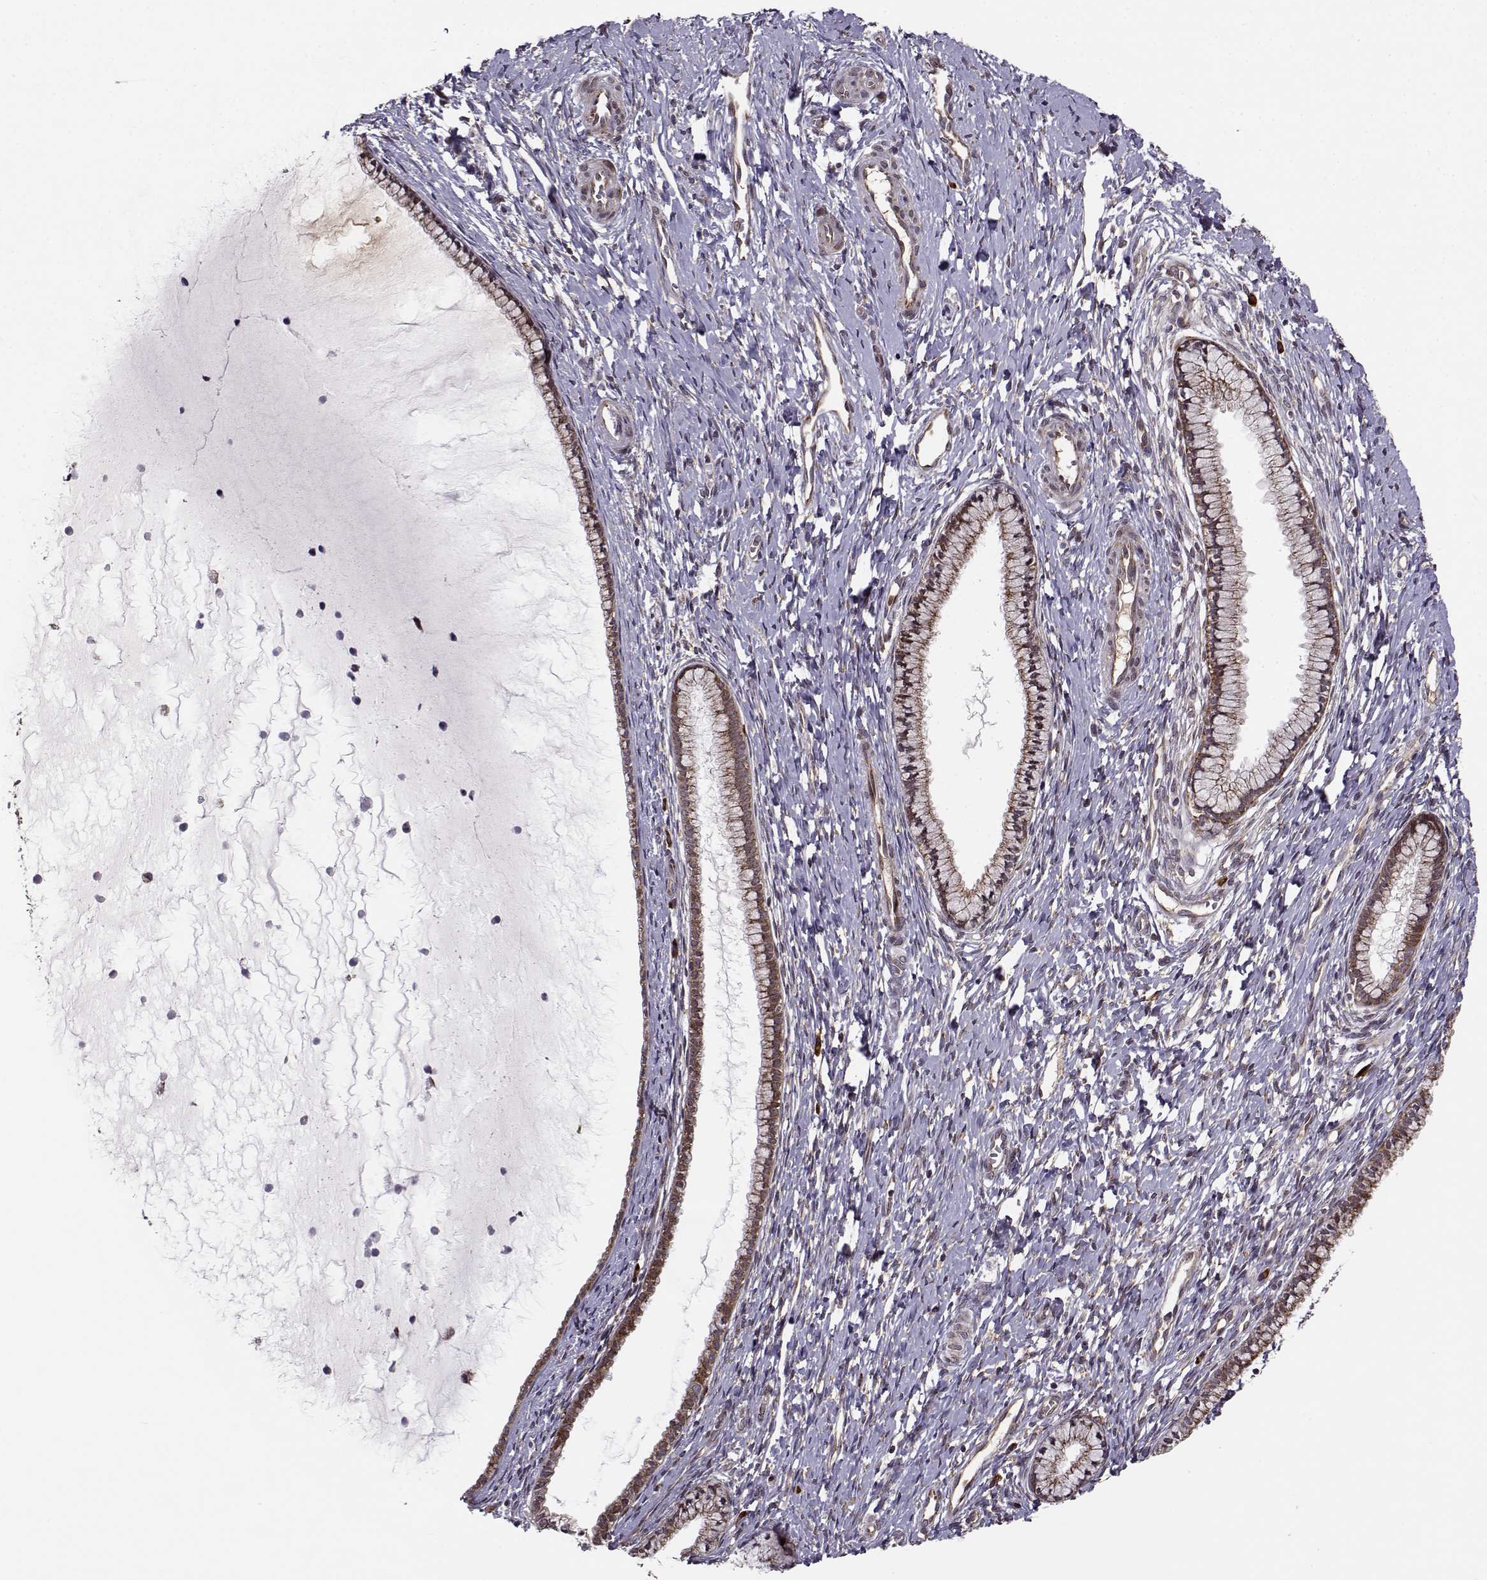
{"staining": {"intensity": "moderate", "quantity": ">75%", "location": "cytoplasmic/membranous"}, "tissue": "cervix", "cell_type": "Glandular cells", "image_type": "normal", "snomed": [{"axis": "morphology", "description": "Normal tissue, NOS"}, {"axis": "topography", "description": "Cervix"}], "caption": "Immunohistochemistry (IHC) photomicrograph of normal cervix: human cervix stained using immunohistochemistry displays medium levels of moderate protein expression localized specifically in the cytoplasmic/membranous of glandular cells, appearing as a cytoplasmic/membranous brown color.", "gene": "RPL31", "patient": {"sex": "female", "age": 40}}